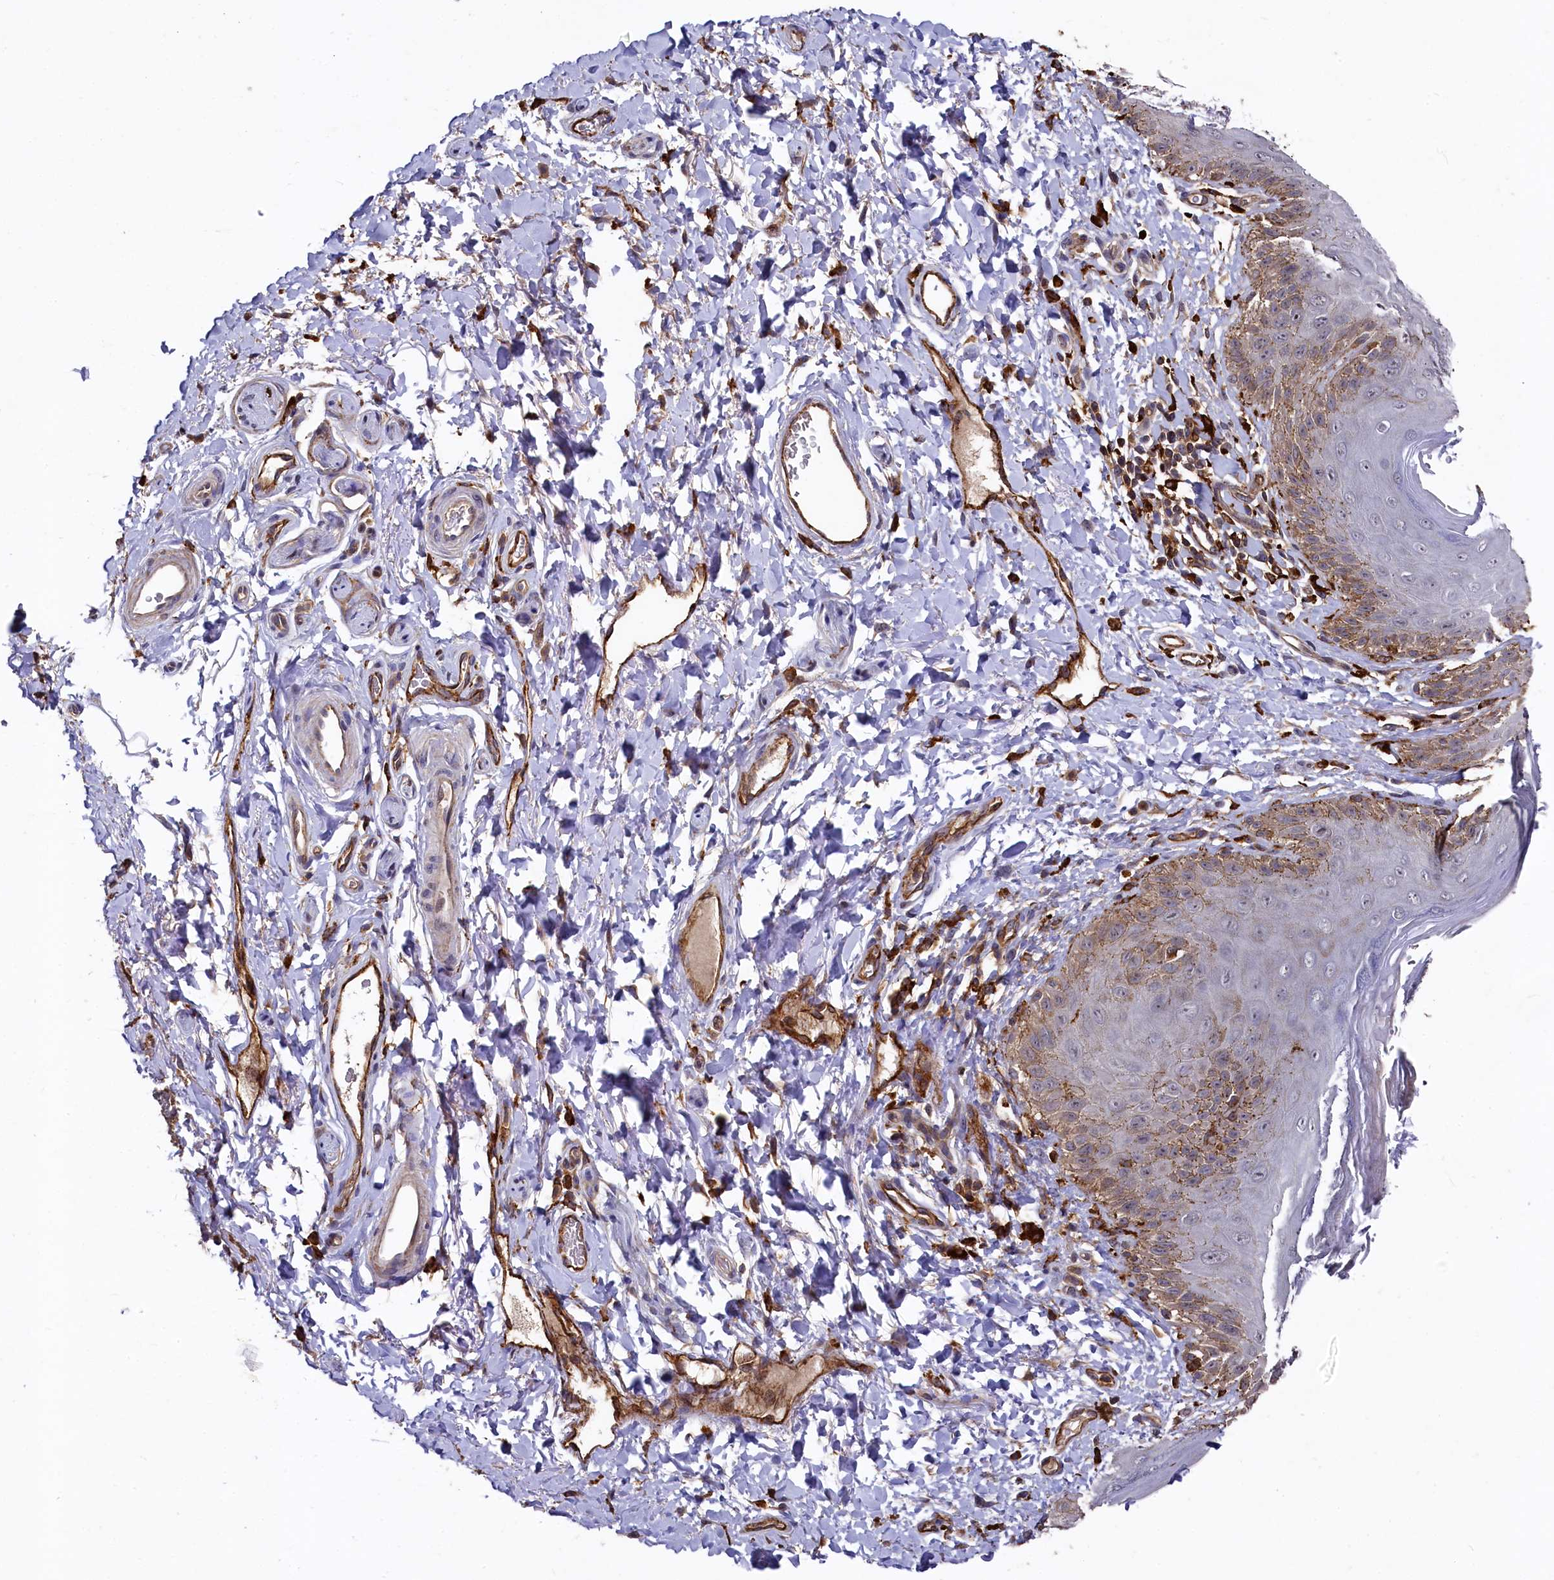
{"staining": {"intensity": "moderate", "quantity": "<25%", "location": "cytoplasmic/membranous"}, "tissue": "skin", "cell_type": "Epidermal cells", "image_type": "normal", "snomed": [{"axis": "morphology", "description": "Normal tissue, NOS"}, {"axis": "topography", "description": "Anal"}], "caption": "This photomicrograph displays immunohistochemistry staining of unremarkable human skin, with low moderate cytoplasmic/membranous staining in about <25% of epidermal cells.", "gene": "PLEKHO2", "patient": {"sex": "male", "age": 44}}